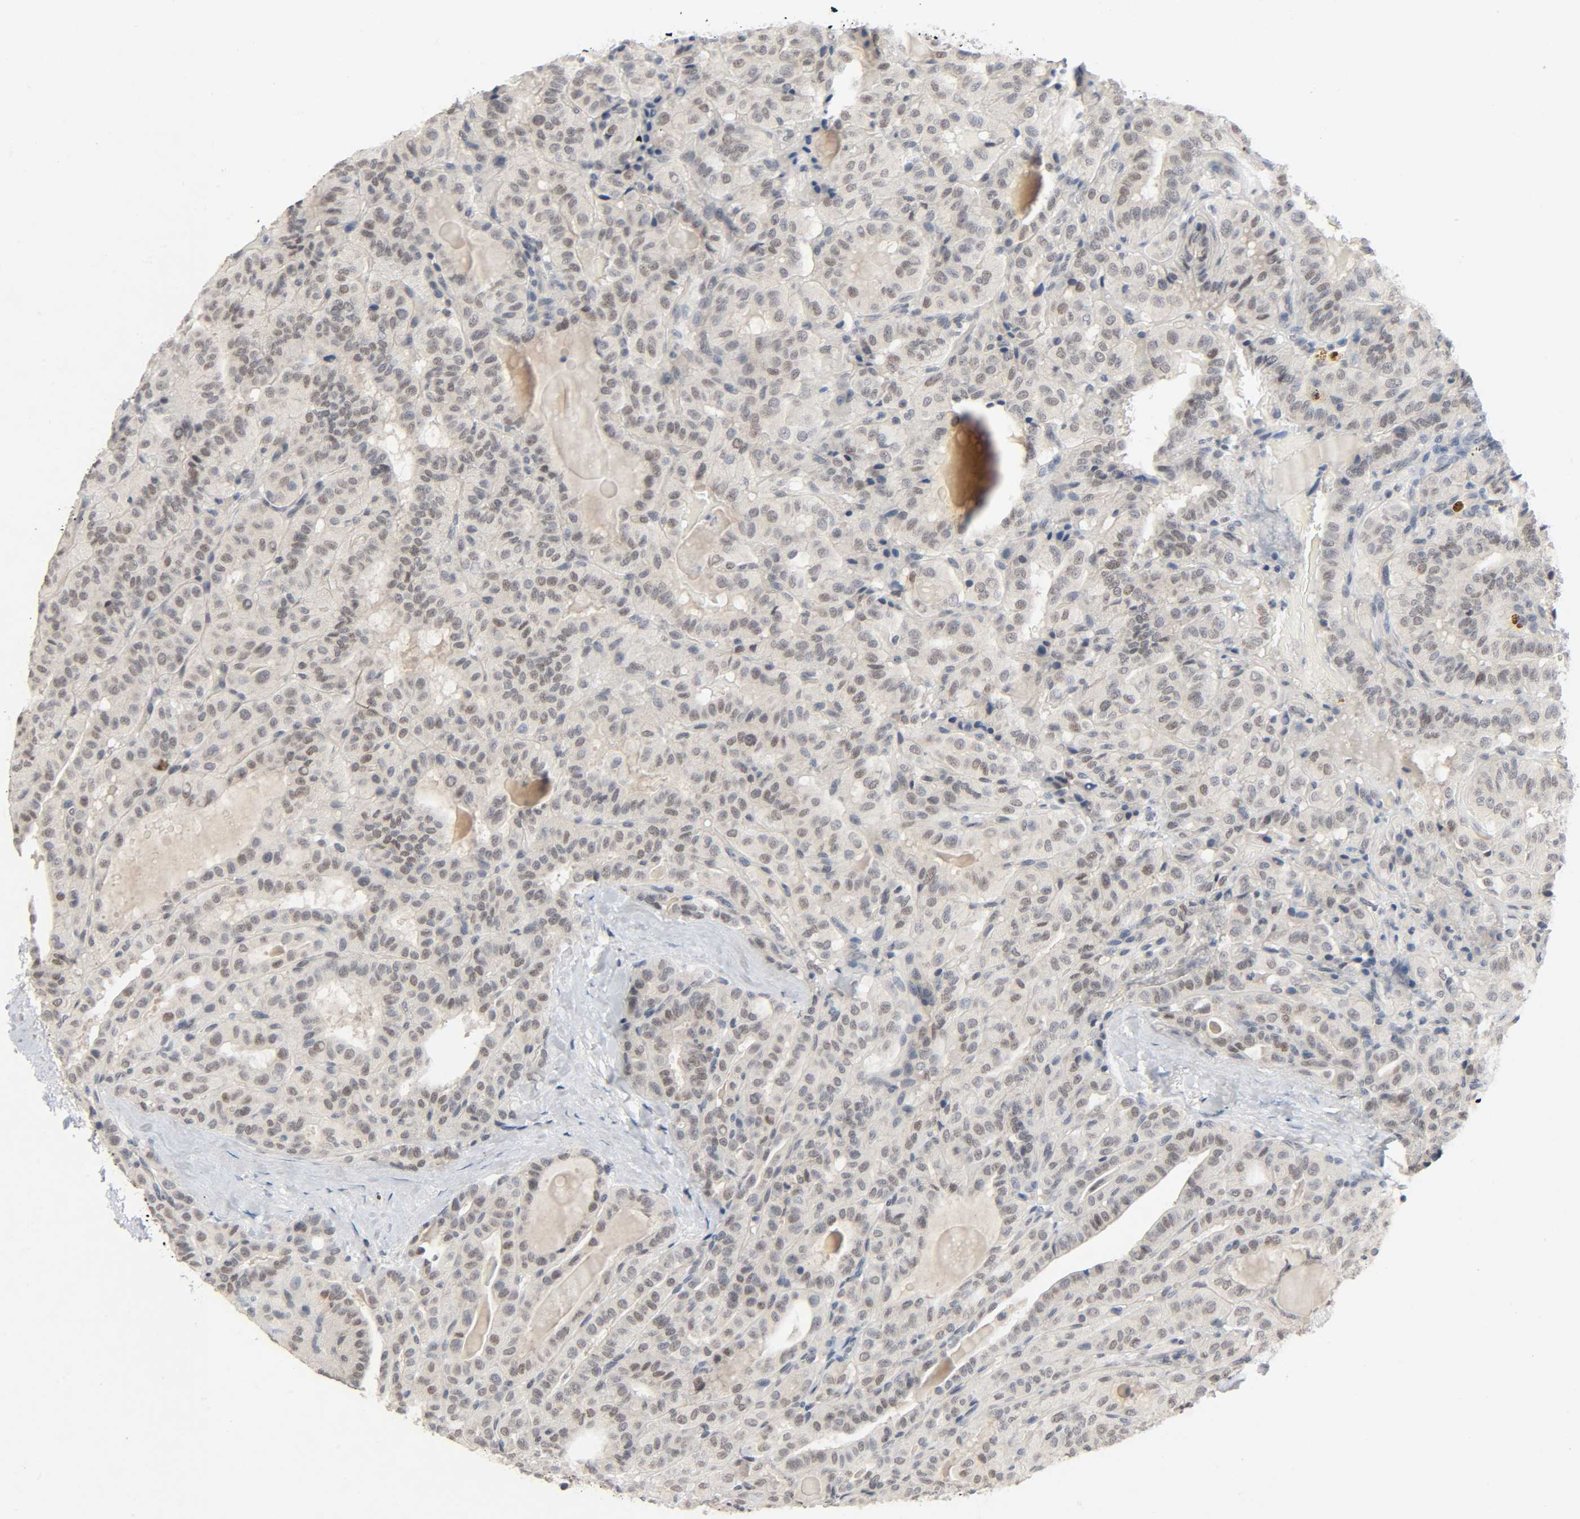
{"staining": {"intensity": "weak", "quantity": "25%-75%", "location": "nuclear"}, "tissue": "thyroid cancer", "cell_type": "Tumor cells", "image_type": "cancer", "snomed": [{"axis": "morphology", "description": "Papillary adenocarcinoma, NOS"}, {"axis": "topography", "description": "Thyroid gland"}], "caption": "Immunohistochemical staining of human thyroid cancer (papillary adenocarcinoma) shows low levels of weak nuclear protein expression in about 25%-75% of tumor cells.", "gene": "MAPKAPK5", "patient": {"sex": "male", "age": 77}}